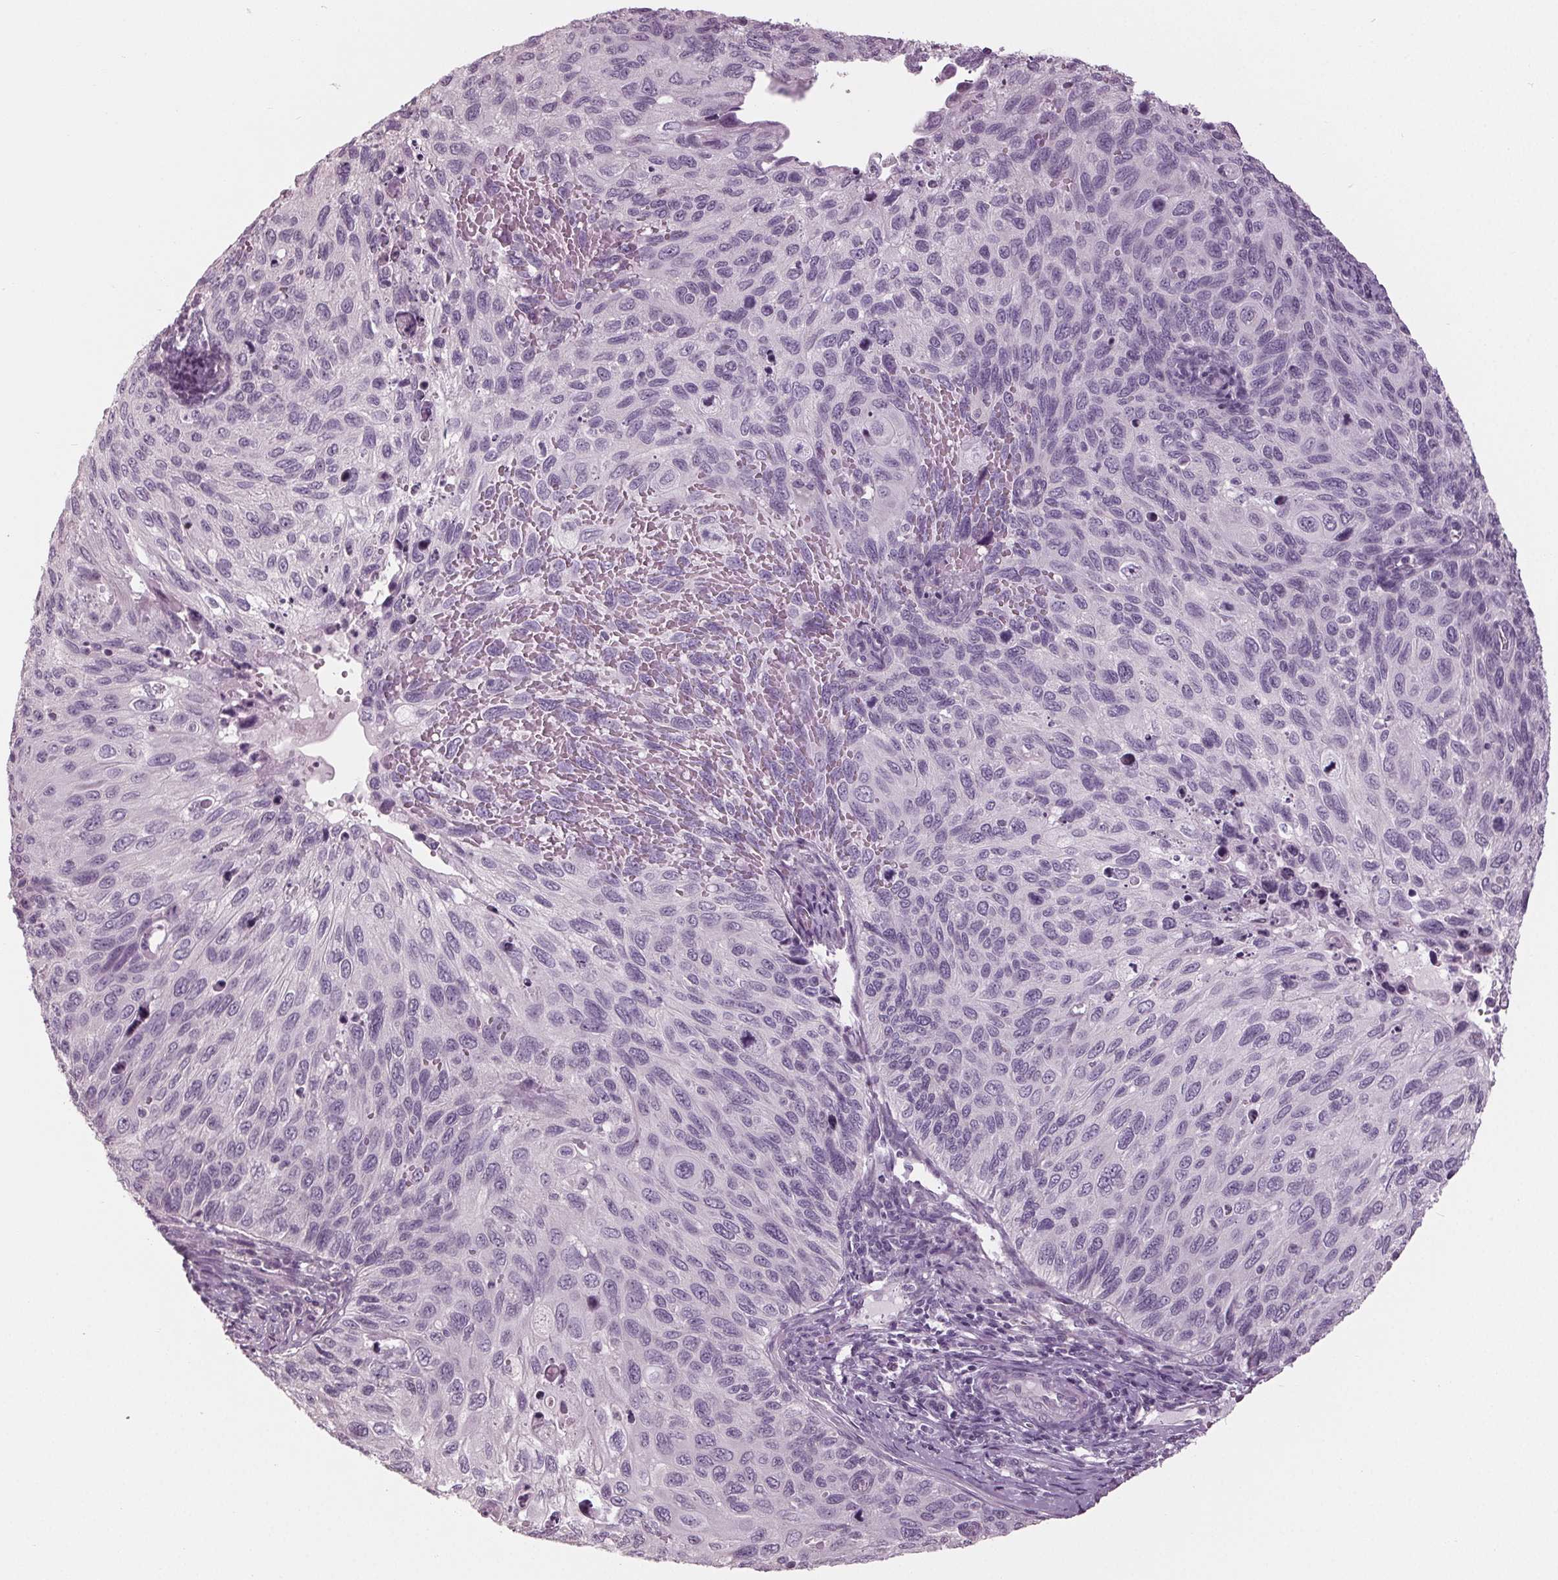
{"staining": {"intensity": "negative", "quantity": "none", "location": "none"}, "tissue": "cervical cancer", "cell_type": "Tumor cells", "image_type": "cancer", "snomed": [{"axis": "morphology", "description": "Squamous cell carcinoma, NOS"}, {"axis": "topography", "description": "Cervix"}], "caption": "Immunohistochemistry (IHC) histopathology image of cervical cancer (squamous cell carcinoma) stained for a protein (brown), which reveals no staining in tumor cells. (DAB immunohistochemistry visualized using brightfield microscopy, high magnification).", "gene": "TNNC2", "patient": {"sex": "female", "age": 70}}